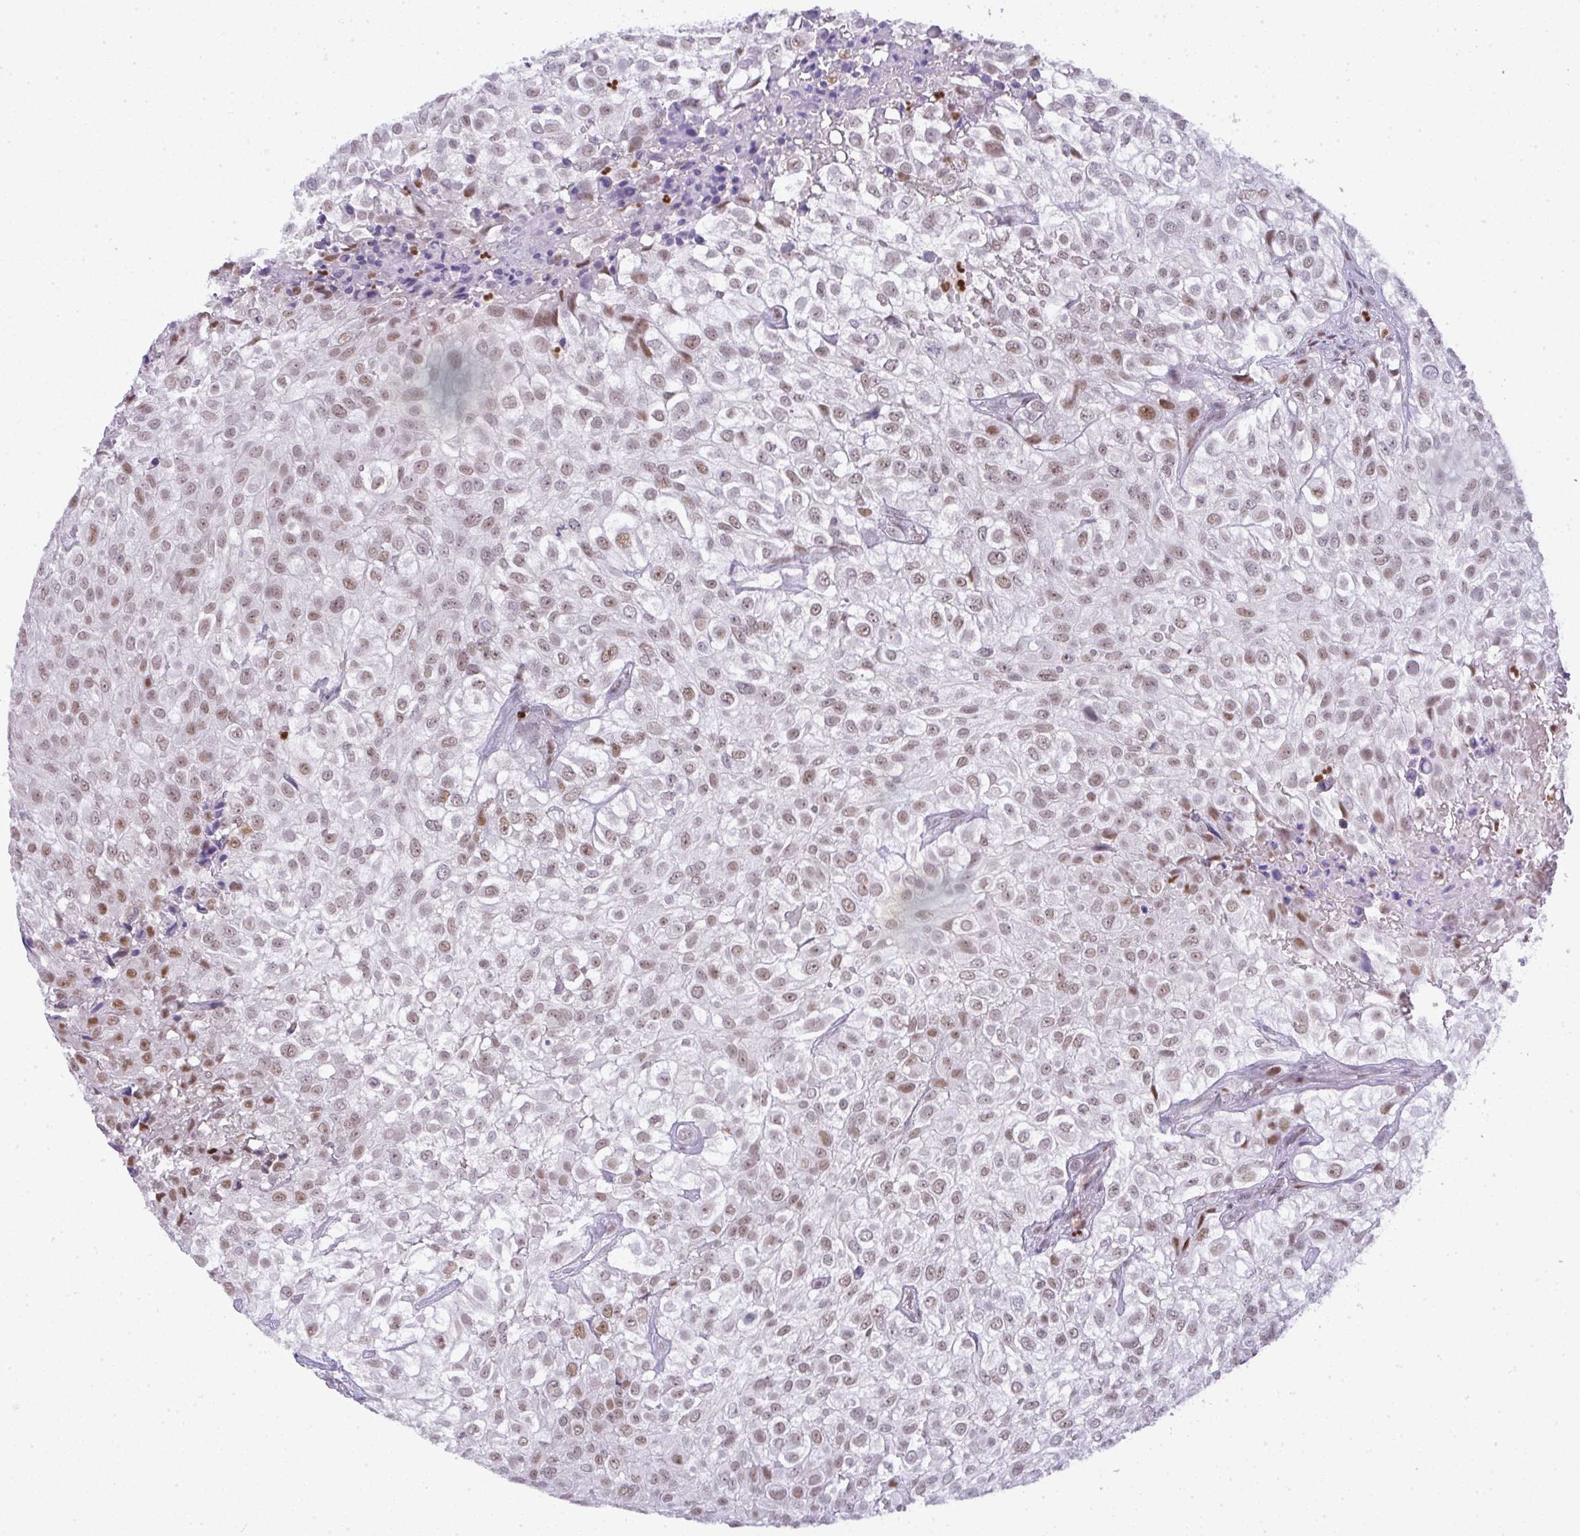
{"staining": {"intensity": "weak", "quantity": ">75%", "location": "nuclear"}, "tissue": "urothelial cancer", "cell_type": "Tumor cells", "image_type": "cancer", "snomed": [{"axis": "morphology", "description": "Urothelial carcinoma, High grade"}, {"axis": "topography", "description": "Urinary bladder"}], "caption": "Immunohistochemistry of human high-grade urothelial carcinoma shows low levels of weak nuclear expression in approximately >75% of tumor cells. The staining was performed using DAB (3,3'-diaminobenzidine) to visualize the protein expression in brown, while the nuclei were stained in blue with hematoxylin (Magnification: 20x).", "gene": "BBX", "patient": {"sex": "male", "age": 56}}